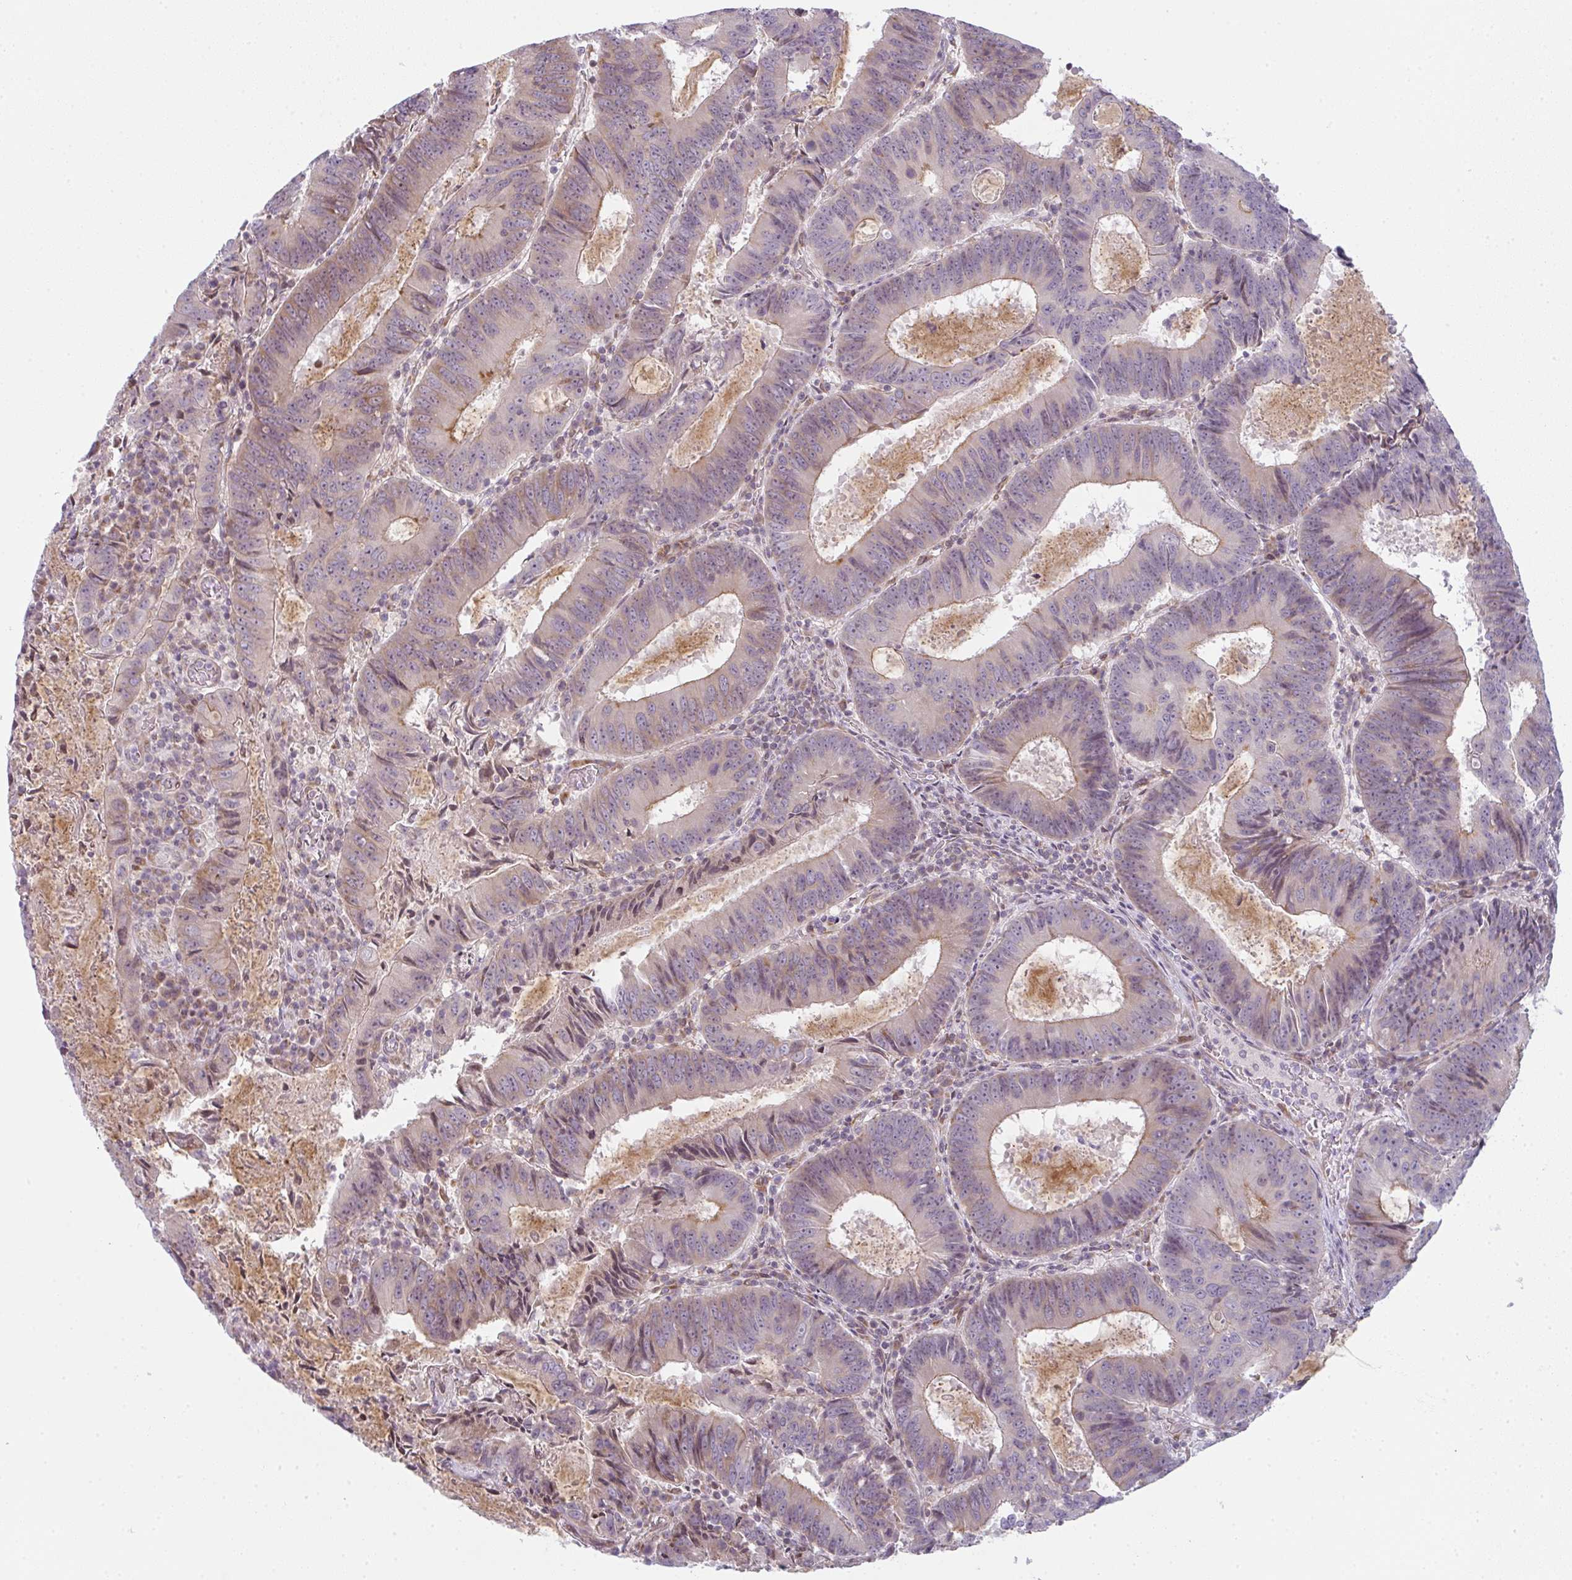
{"staining": {"intensity": "weak", "quantity": "<25%", "location": "cytoplasmic/membranous"}, "tissue": "colorectal cancer", "cell_type": "Tumor cells", "image_type": "cancer", "snomed": [{"axis": "morphology", "description": "Adenocarcinoma, NOS"}, {"axis": "topography", "description": "Colon"}], "caption": "DAB (3,3'-diaminobenzidine) immunohistochemical staining of colorectal adenocarcinoma displays no significant expression in tumor cells.", "gene": "TMEM237", "patient": {"sex": "male", "age": 67}}